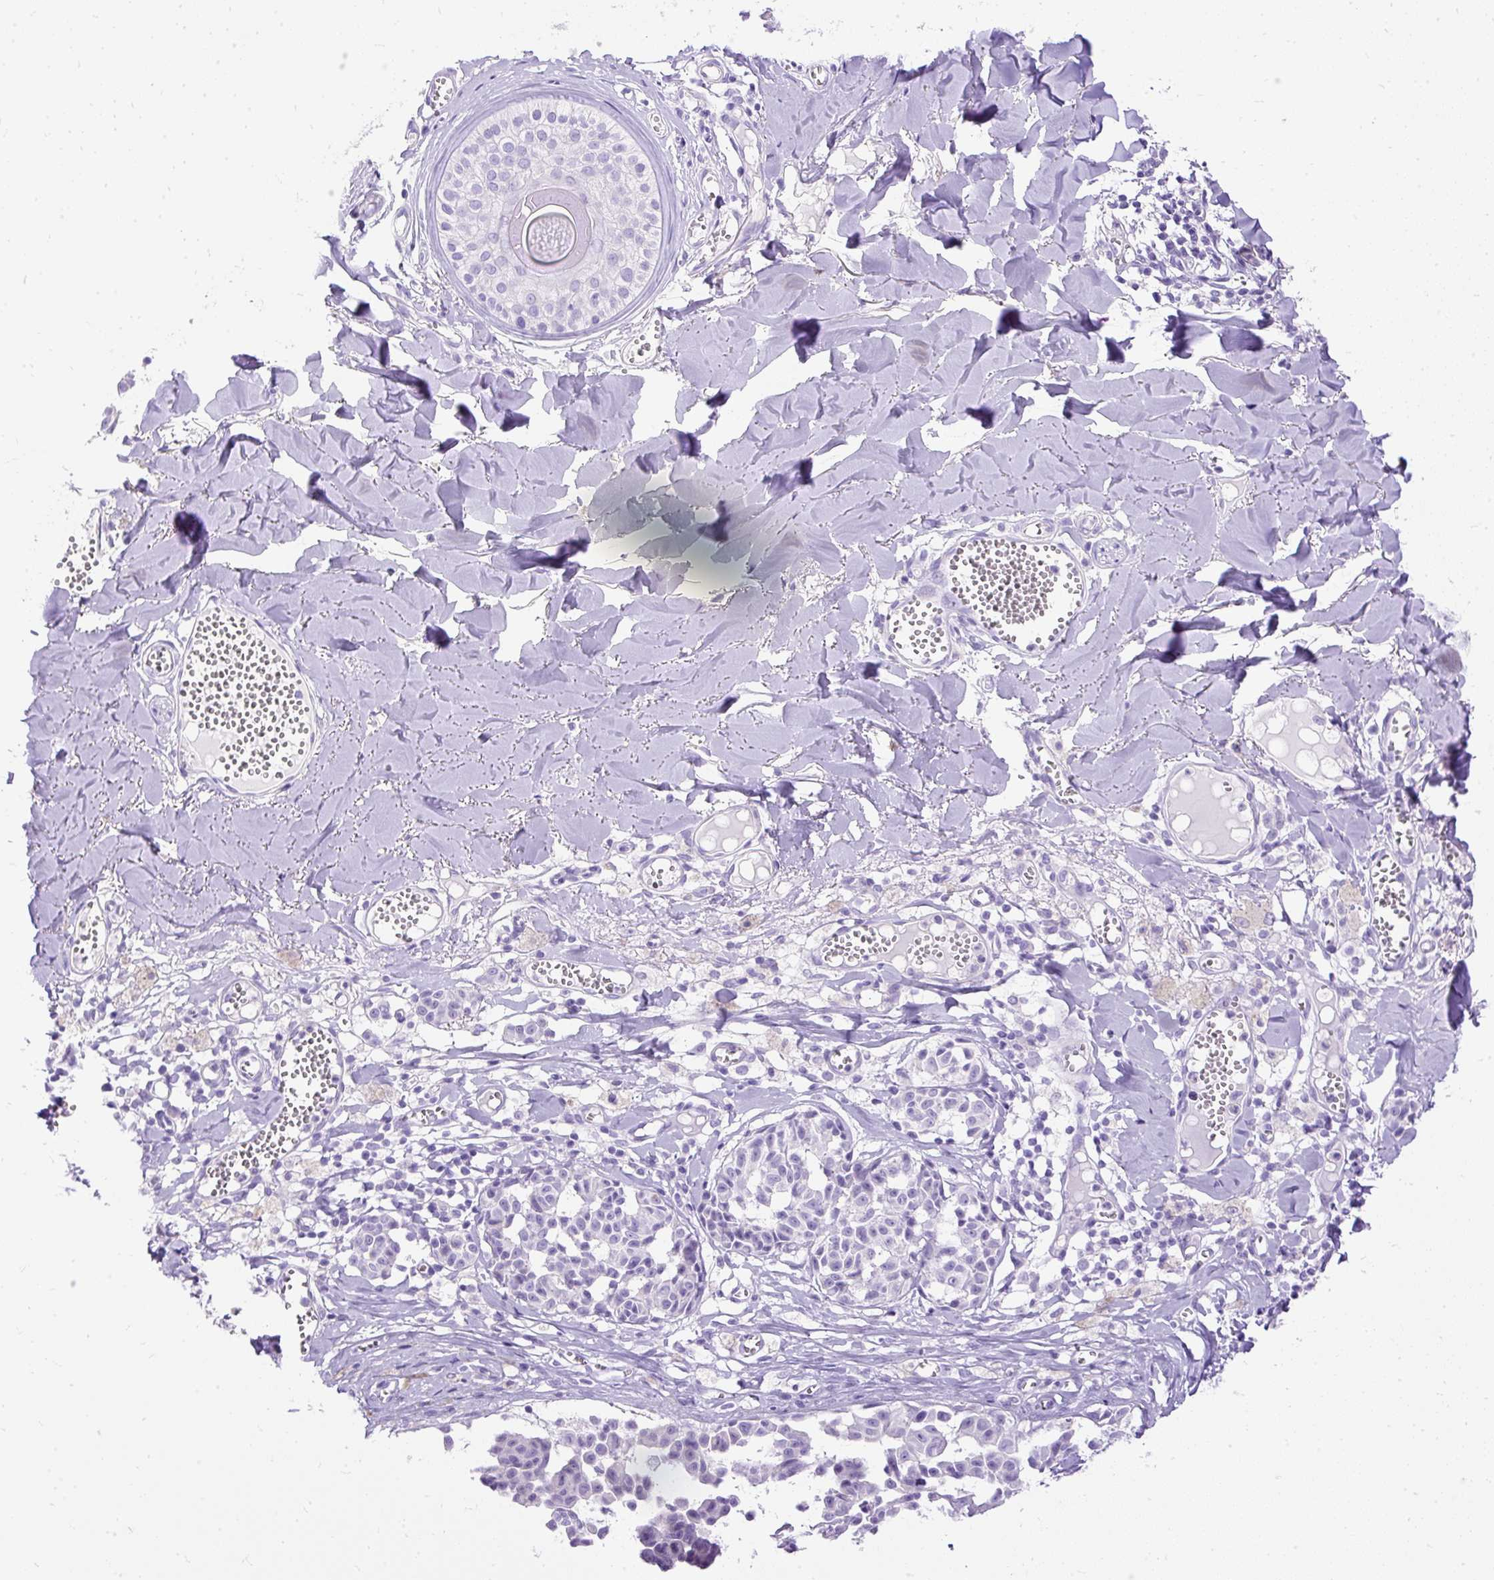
{"staining": {"intensity": "negative", "quantity": "none", "location": "none"}, "tissue": "melanoma", "cell_type": "Tumor cells", "image_type": "cancer", "snomed": [{"axis": "morphology", "description": "Malignant melanoma, NOS"}, {"axis": "topography", "description": "Skin"}], "caption": "Immunohistochemical staining of human melanoma exhibits no significant positivity in tumor cells.", "gene": "HEY1", "patient": {"sex": "female", "age": 43}}